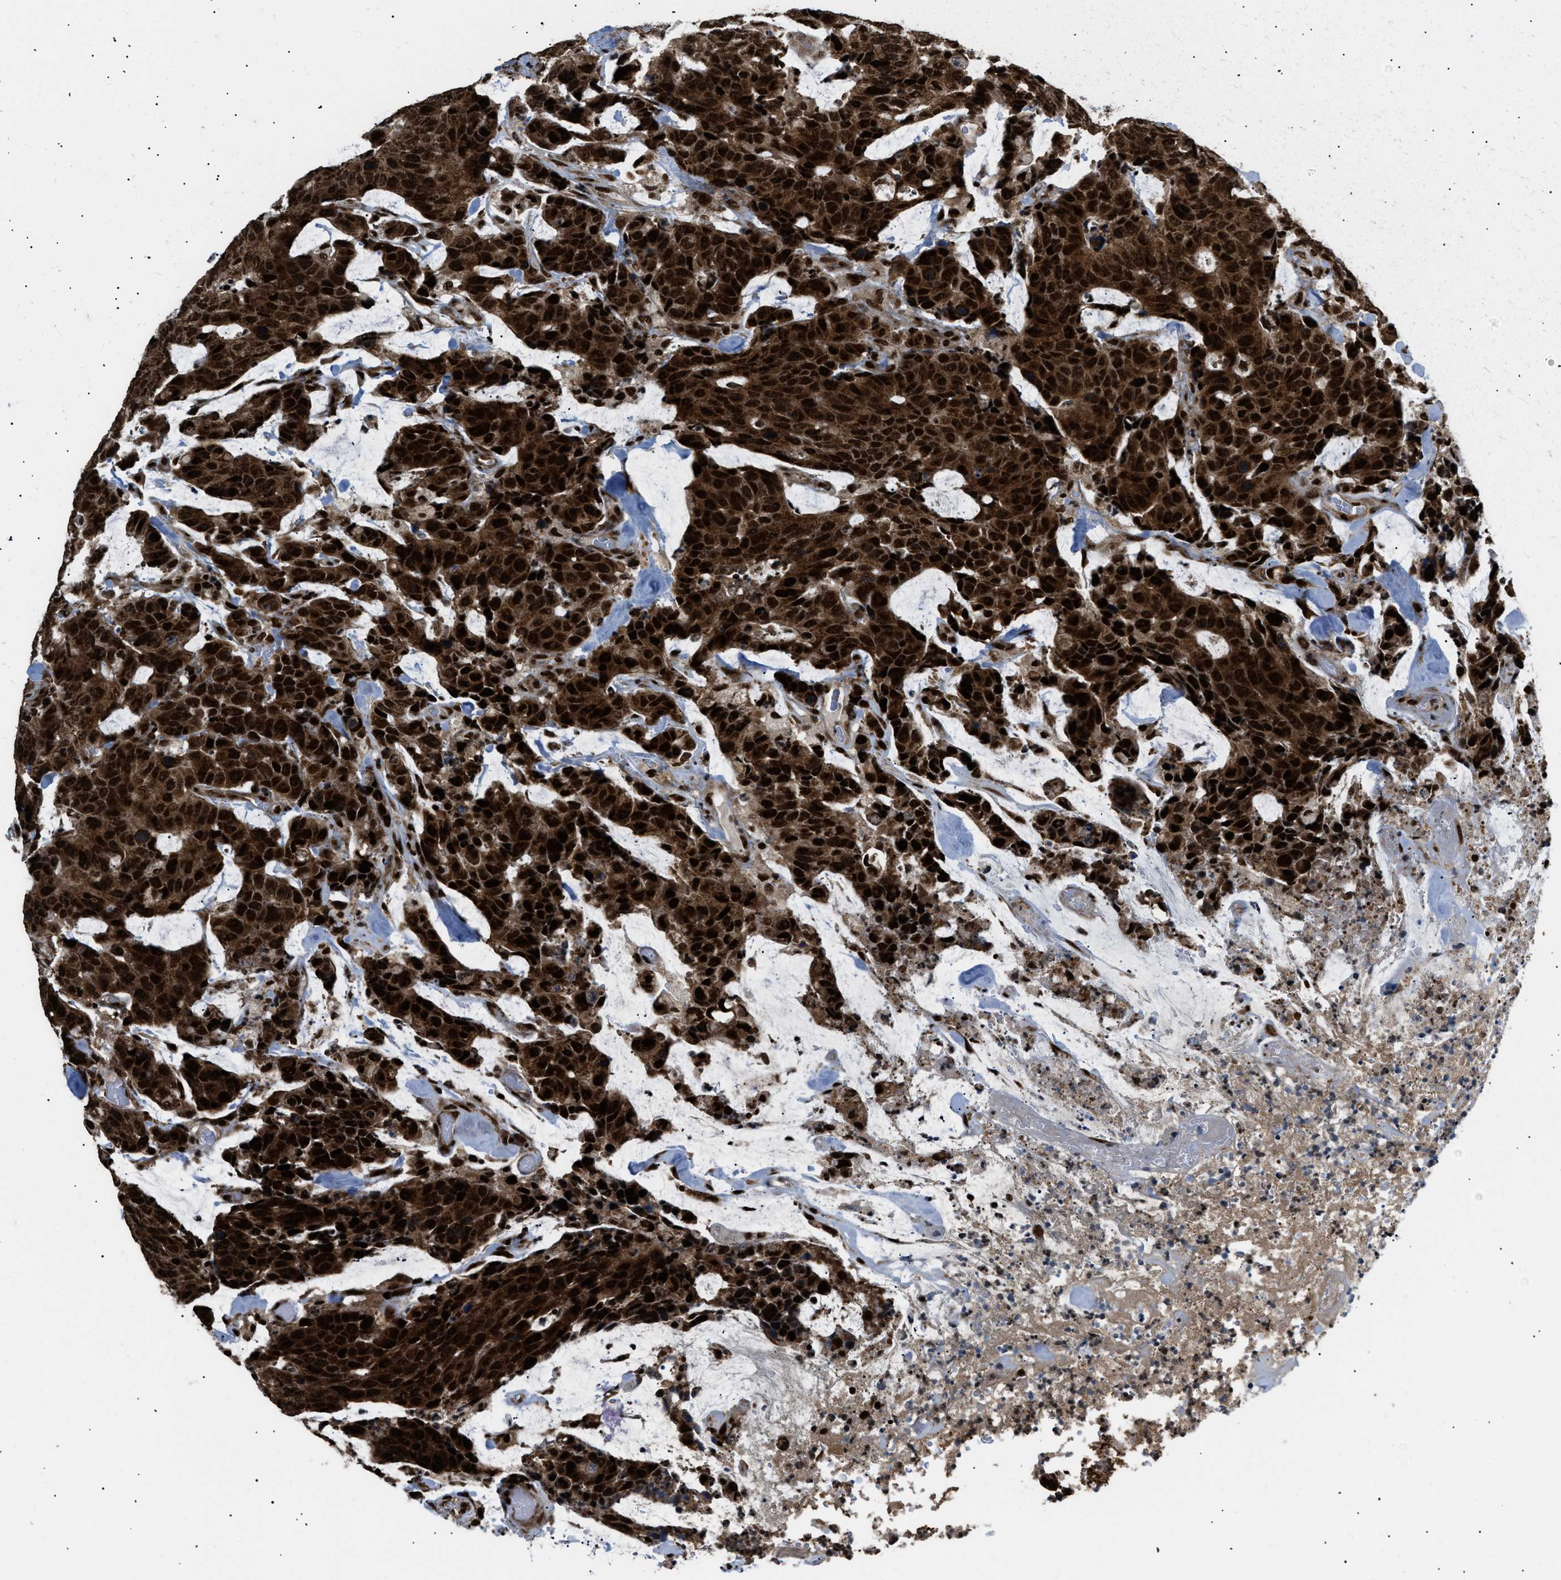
{"staining": {"intensity": "strong", "quantity": ">75%", "location": "cytoplasmic/membranous,nuclear"}, "tissue": "colorectal cancer", "cell_type": "Tumor cells", "image_type": "cancer", "snomed": [{"axis": "morphology", "description": "Adenocarcinoma, NOS"}, {"axis": "topography", "description": "Colon"}], "caption": "The immunohistochemical stain highlights strong cytoplasmic/membranous and nuclear positivity in tumor cells of colorectal cancer tissue. The staining was performed using DAB, with brown indicating positive protein expression. Nuclei are stained blue with hematoxylin.", "gene": "RBM5", "patient": {"sex": "female", "age": 86}}